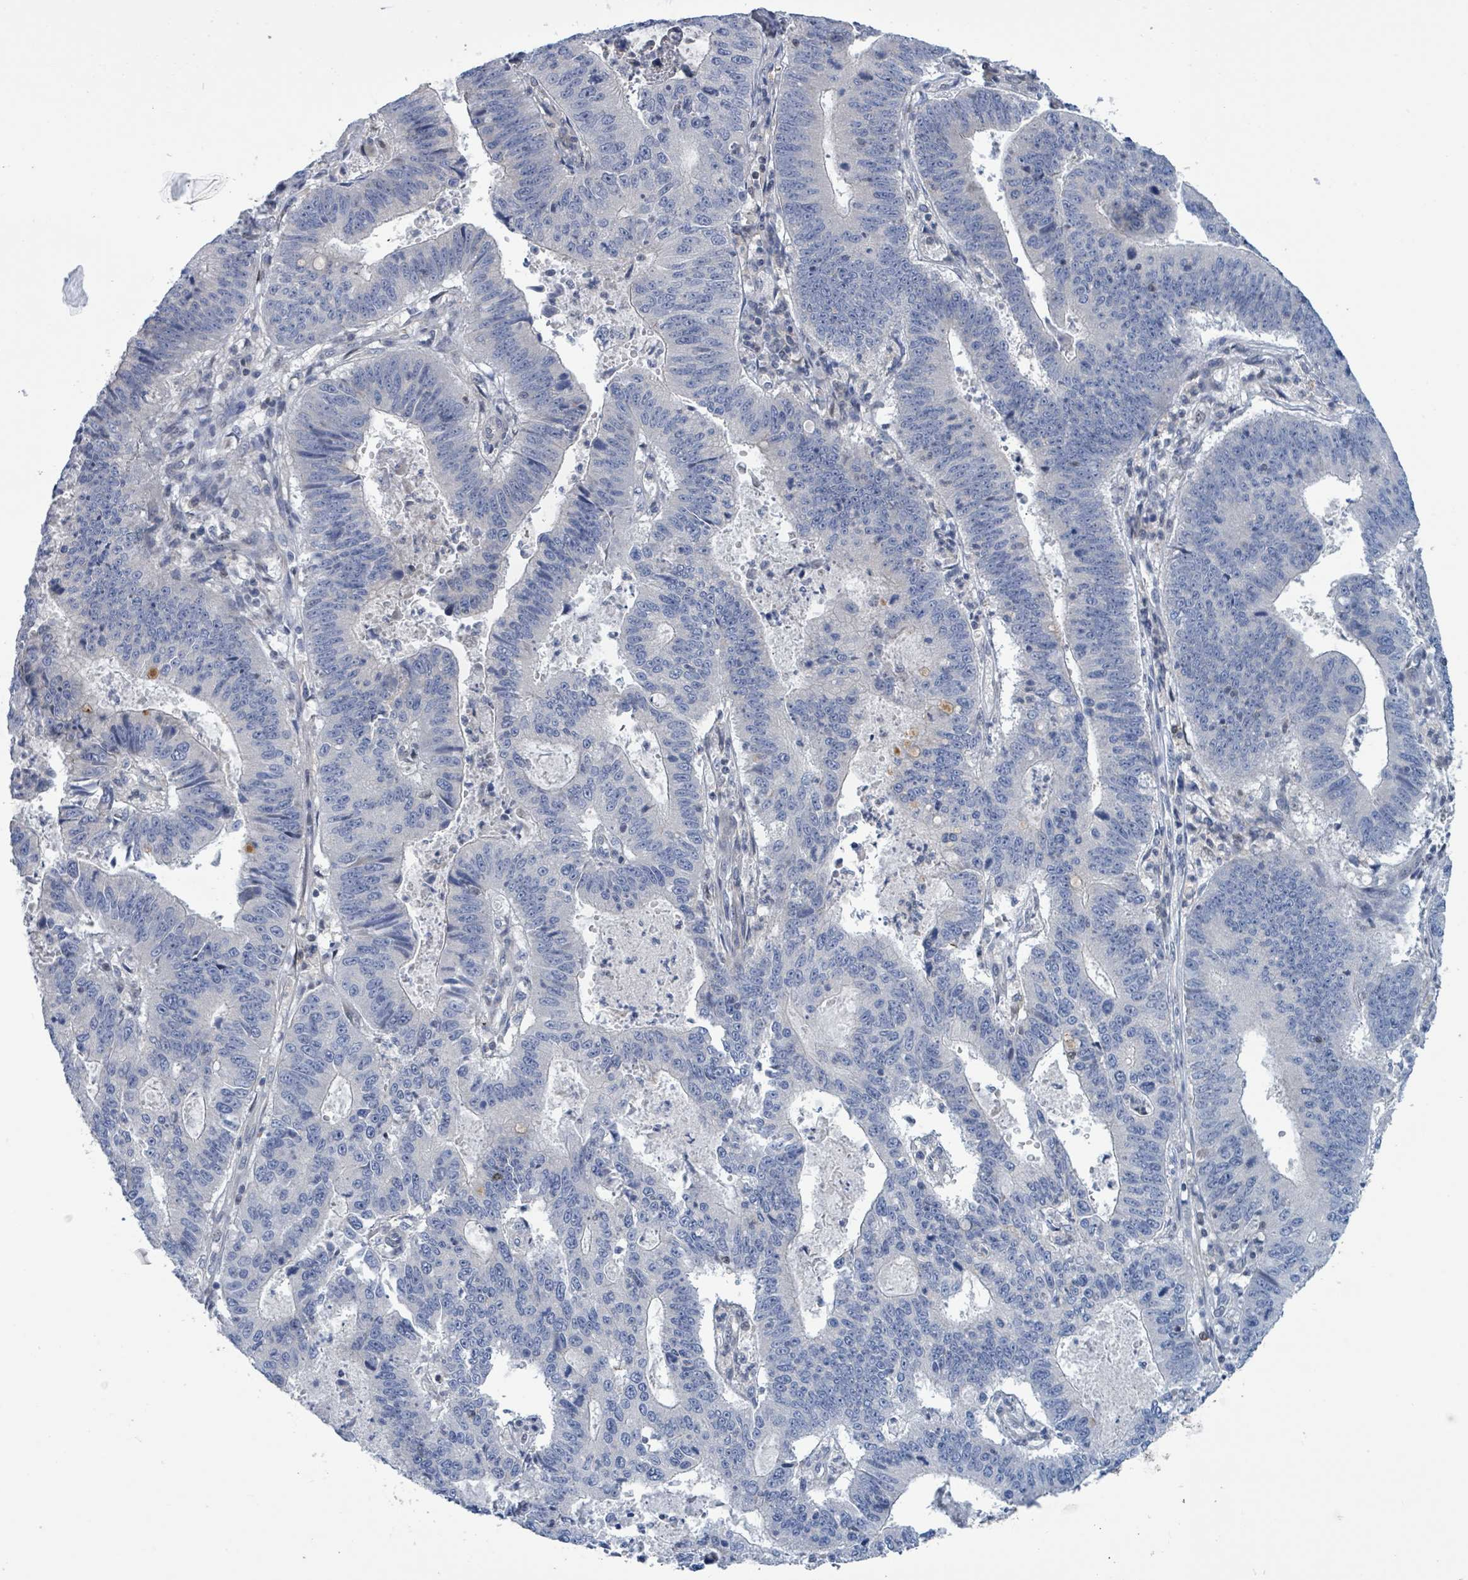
{"staining": {"intensity": "negative", "quantity": "none", "location": "none"}, "tissue": "stomach cancer", "cell_type": "Tumor cells", "image_type": "cancer", "snomed": [{"axis": "morphology", "description": "Adenocarcinoma, NOS"}, {"axis": "topography", "description": "Stomach"}], "caption": "Tumor cells are negative for protein expression in human adenocarcinoma (stomach).", "gene": "DGKZ", "patient": {"sex": "male", "age": 59}}